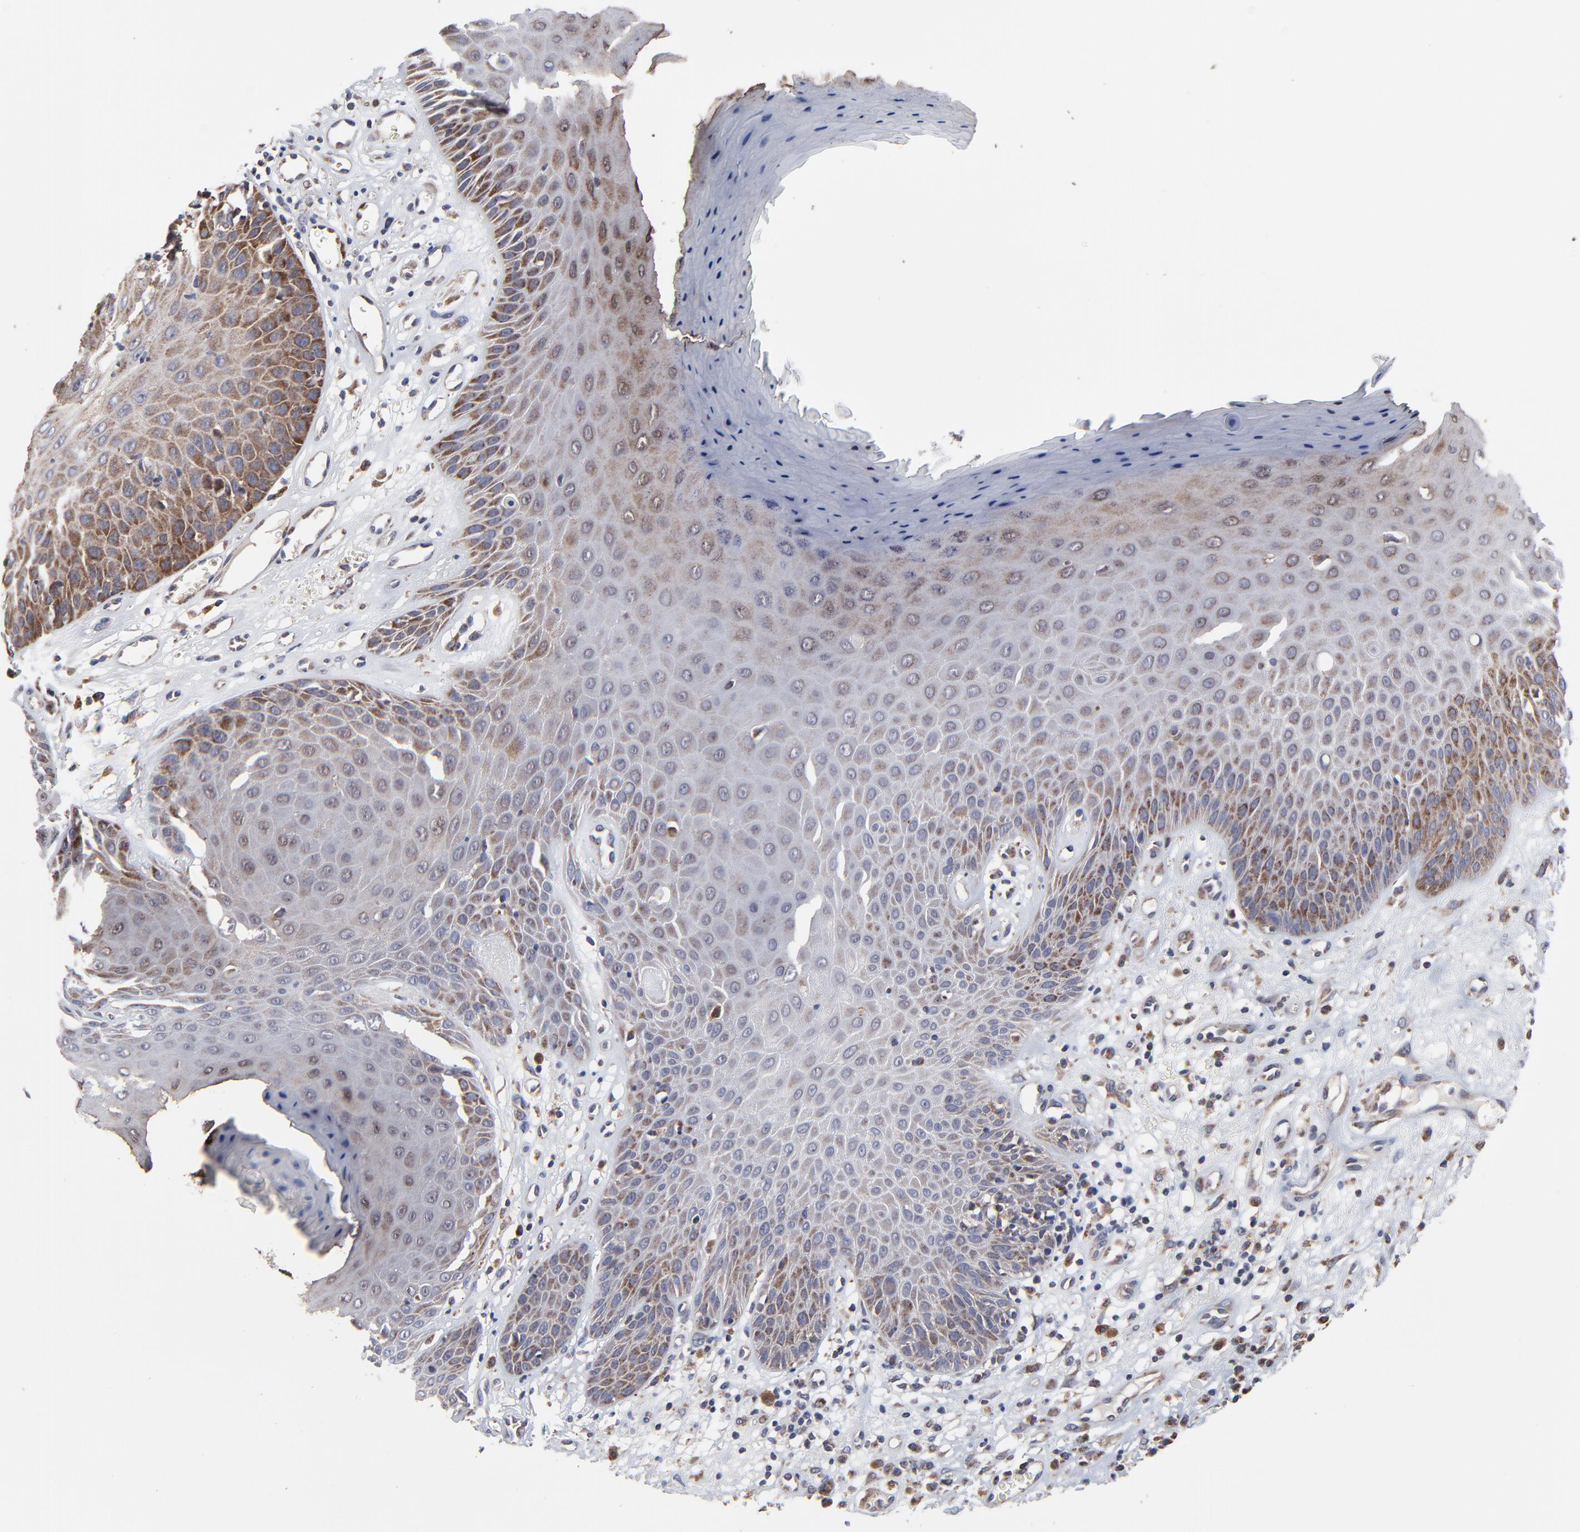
{"staining": {"intensity": "weak", "quantity": "<25%", "location": "cytoplasmic/membranous"}, "tissue": "skin cancer", "cell_type": "Tumor cells", "image_type": "cancer", "snomed": [{"axis": "morphology", "description": "Squamous cell carcinoma, NOS"}, {"axis": "topography", "description": "Skin"}], "caption": "Image shows no significant protein expression in tumor cells of skin squamous cell carcinoma.", "gene": "ZNF550", "patient": {"sex": "male", "age": 65}}